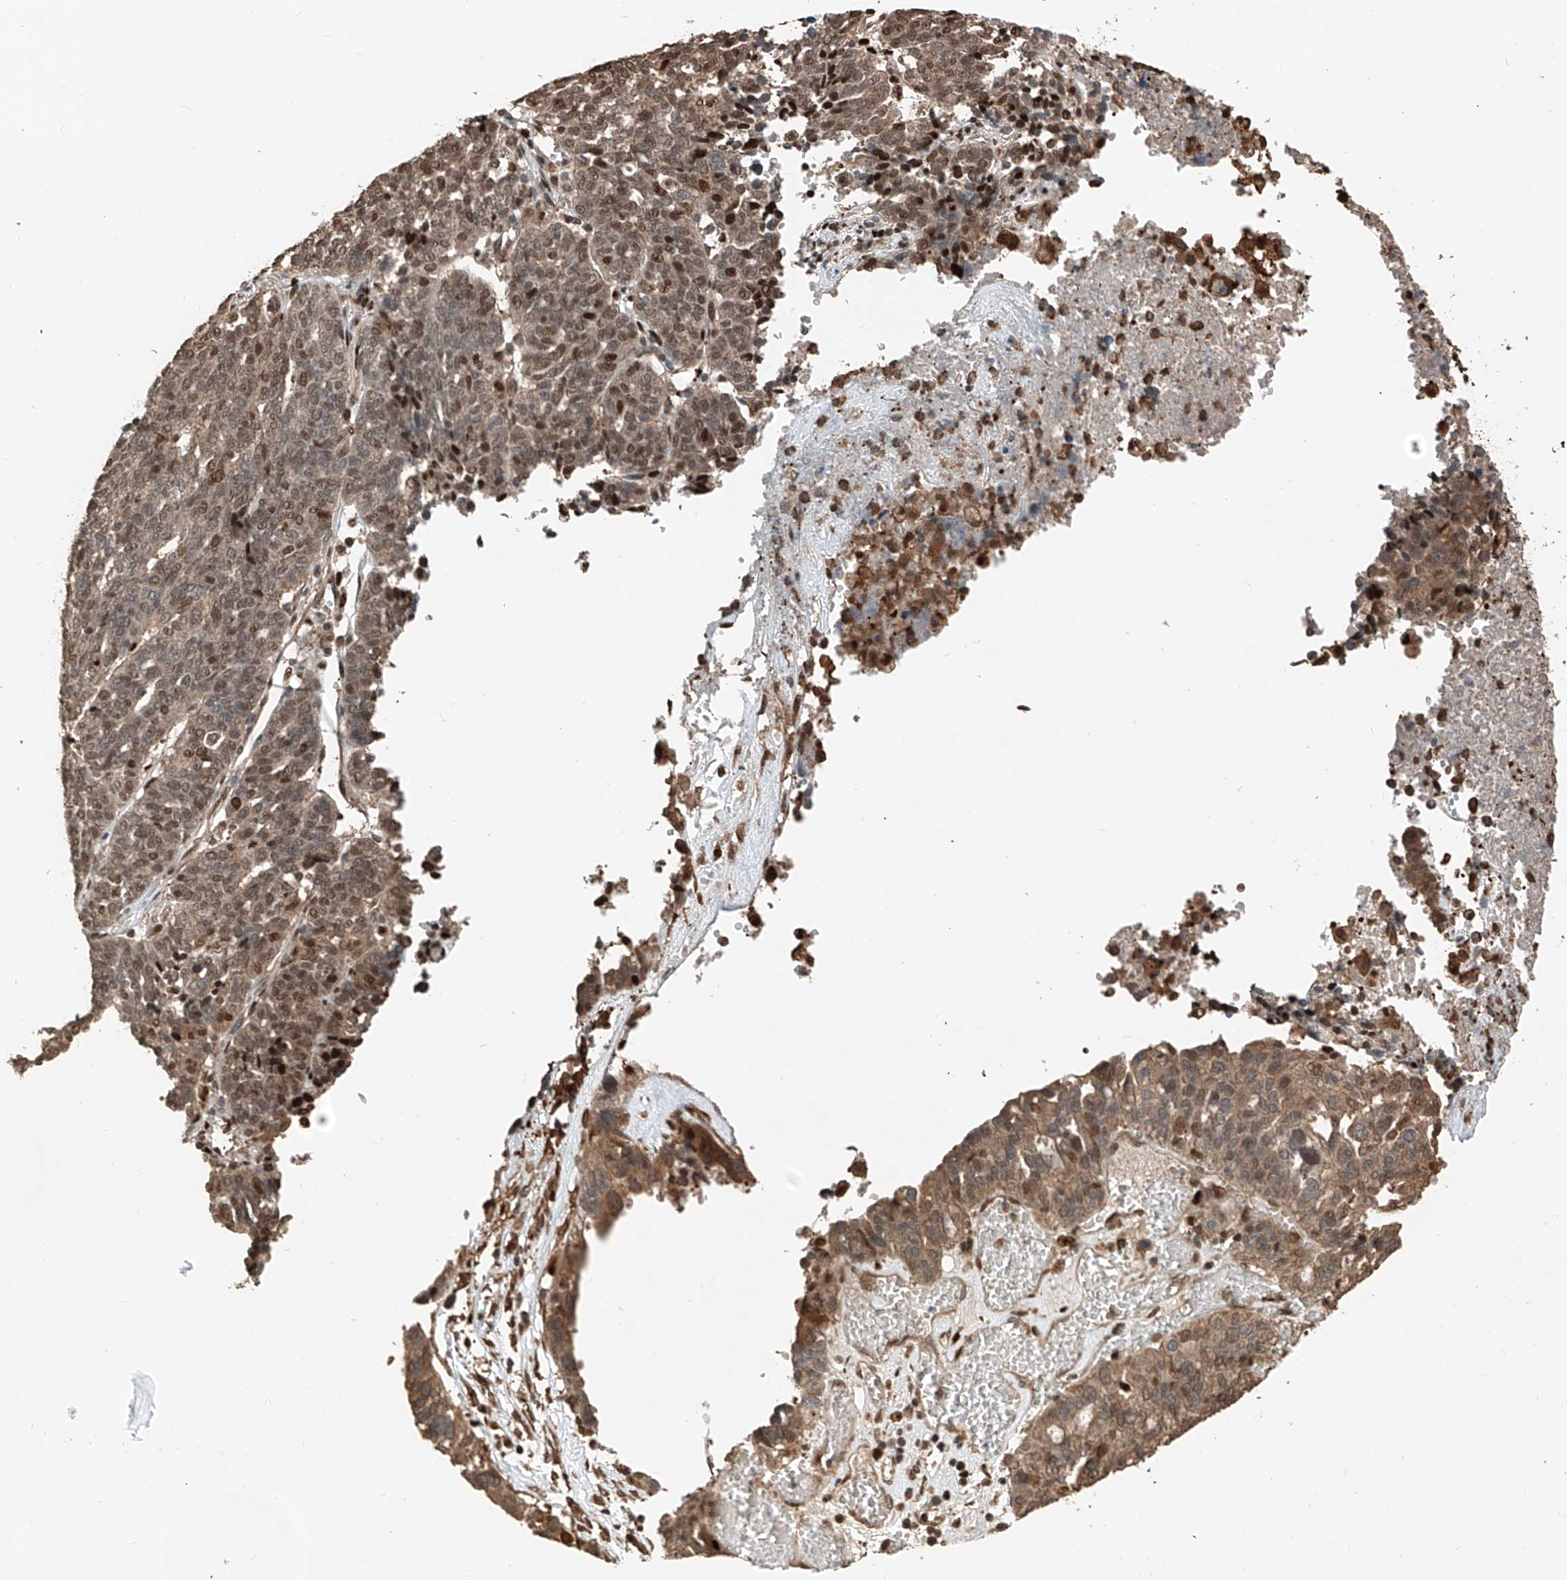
{"staining": {"intensity": "moderate", "quantity": ">75%", "location": "cytoplasmic/membranous,nuclear"}, "tissue": "ovarian cancer", "cell_type": "Tumor cells", "image_type": "cancer", "snomed": [{"axis": "morphology", "description": "Cystadenocarcinoma, serous, NOS"}, {"axis": "topography", "description": "Ovary"}], "caption": "IHC histopathology image of ovarian serous cystadenocarcinoma stained for a protein (brown), which demonstrates medium levels of moderate cytoplasmic/membranous and nuclear expression in approximately >75% of tumor cells.", "gene": "RMND1", "patient": {"sex": "female", "age": 59}}